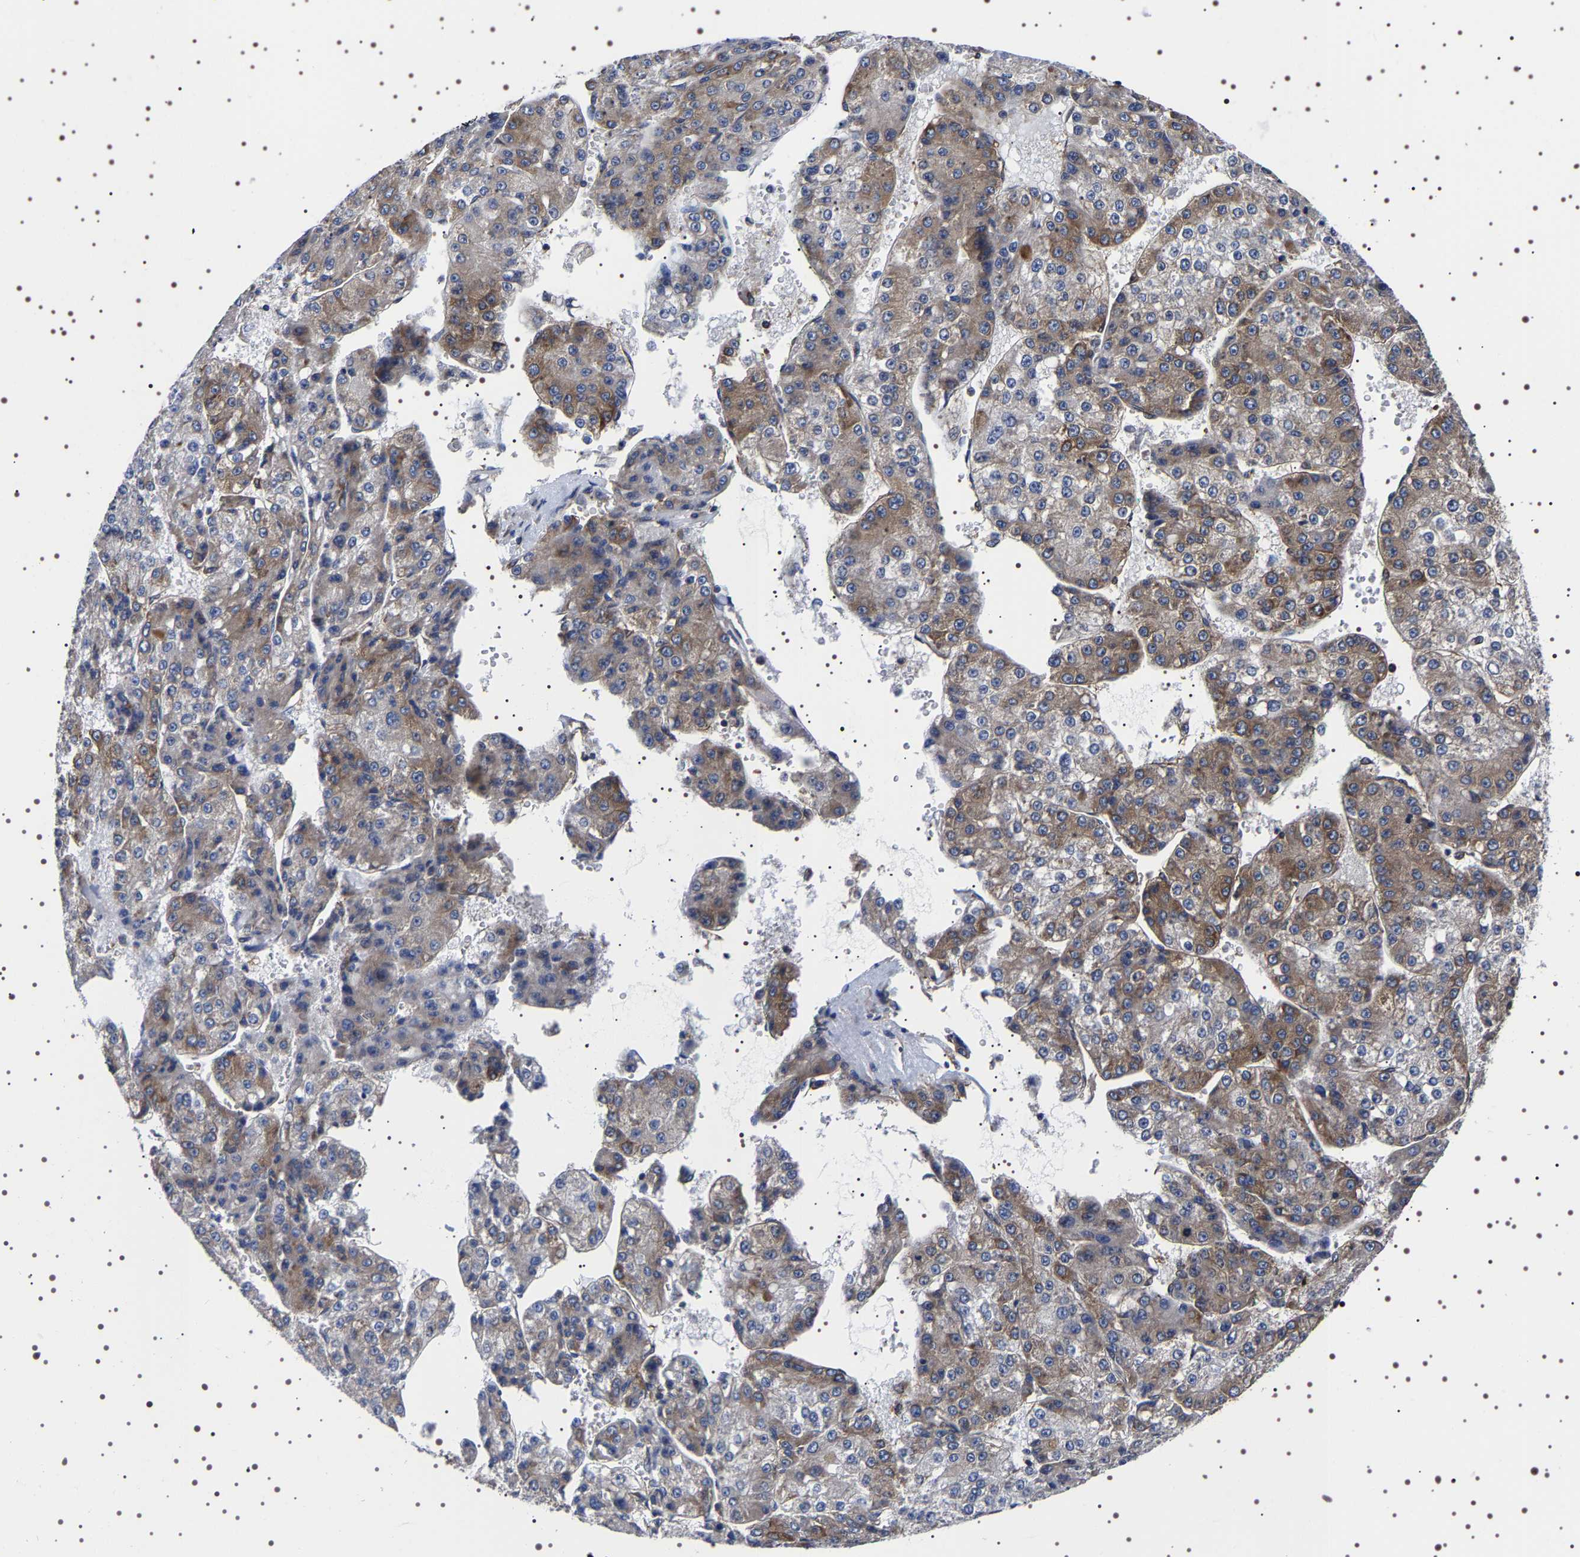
{"staining": {"intensity": "moderate", "quantity": "<25%", "location": "cytoplasmic/membranous"}, "tissue": "liver cancer", "cell_type": "Tumor cells", "image_type": "cancer", "snomed": [{"axis": "morphology", "description": "Carcinoma, Hepatocellular, NOS"}, {"axis": "topography", "description": "Liver"}], "caption": "Brown immunohistochemical staining in human liver cancer (hepatocellular carcinoma) exhibits moderate cytoplasmic/membranous expression in approximately <25% of tumor cells.", "gene": "DARS1", "patient": {"sex": "female", "age": 73}}